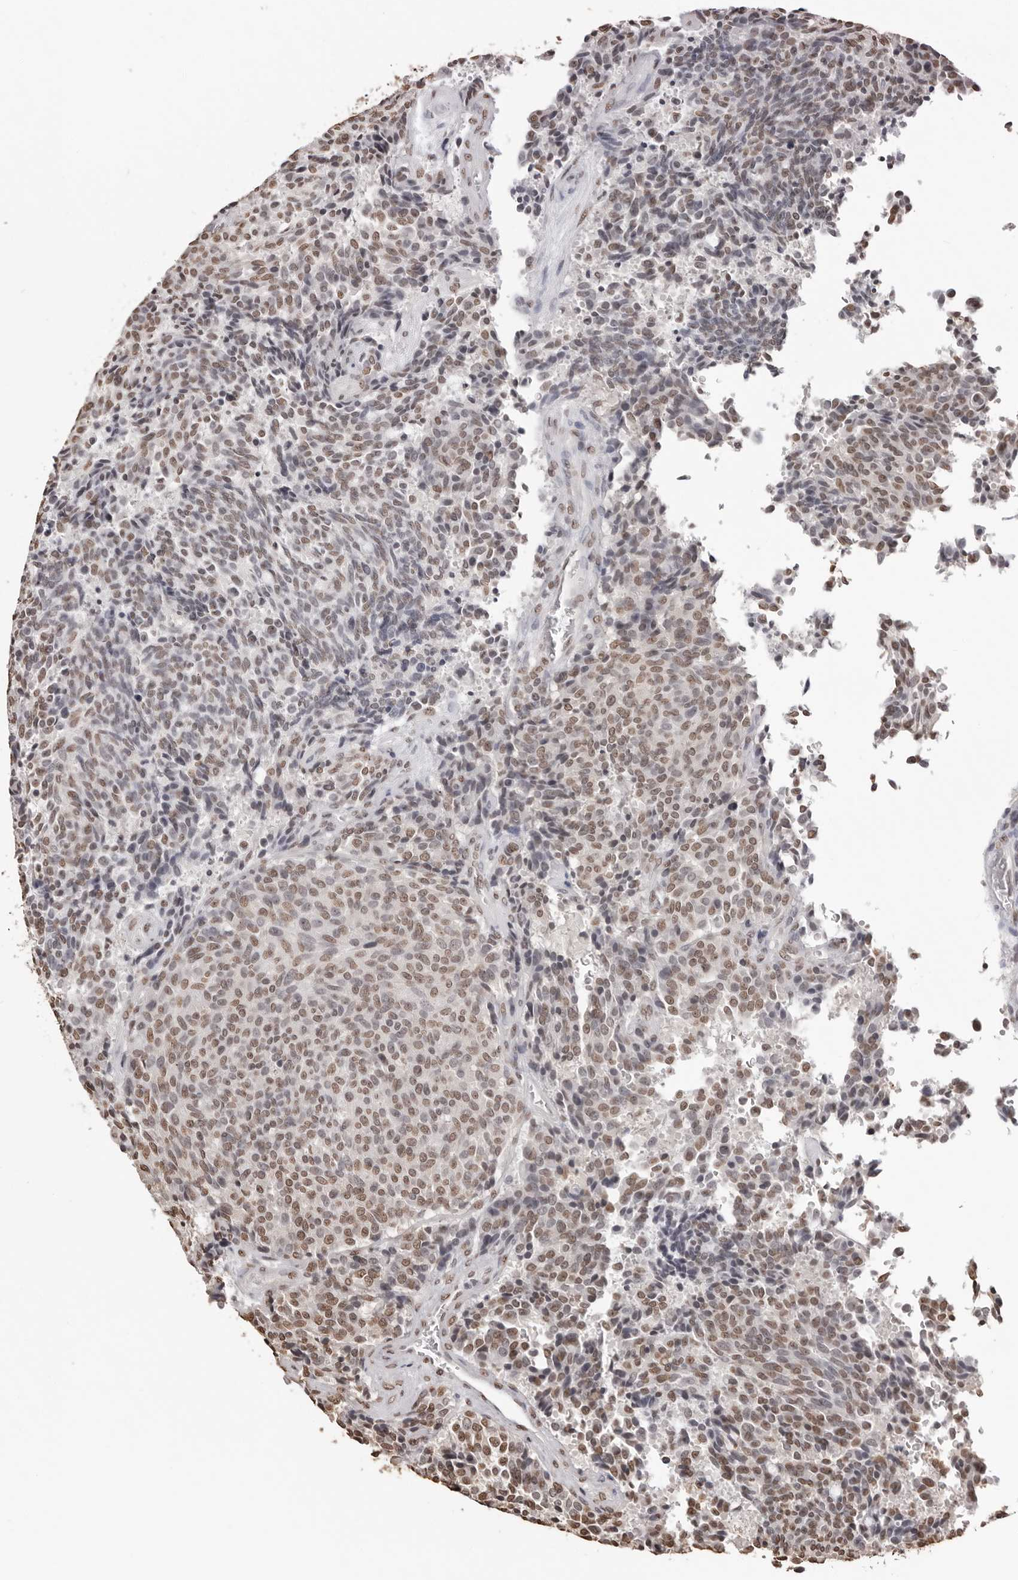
{"staining": {"intensity": "moderate", "quantity": ">75%", "location": "nuclear"}, "tissue": "carcinoid", "cell_type": "Tumor cells", "image_type": "cancer", "snomed": [{"axis": "morphology", "description": "Carcinoid, malignant, NOS"}, {"axis": "topography", "description": "Pancreas"}], "caption": "Immunohistochemical staining of human carcinoid displays medium levels of moderate nuclear staining in approximately >75% of tumor cells.", "gene": "OLIG3", "patient": {"sex": "female", "age": 54}}